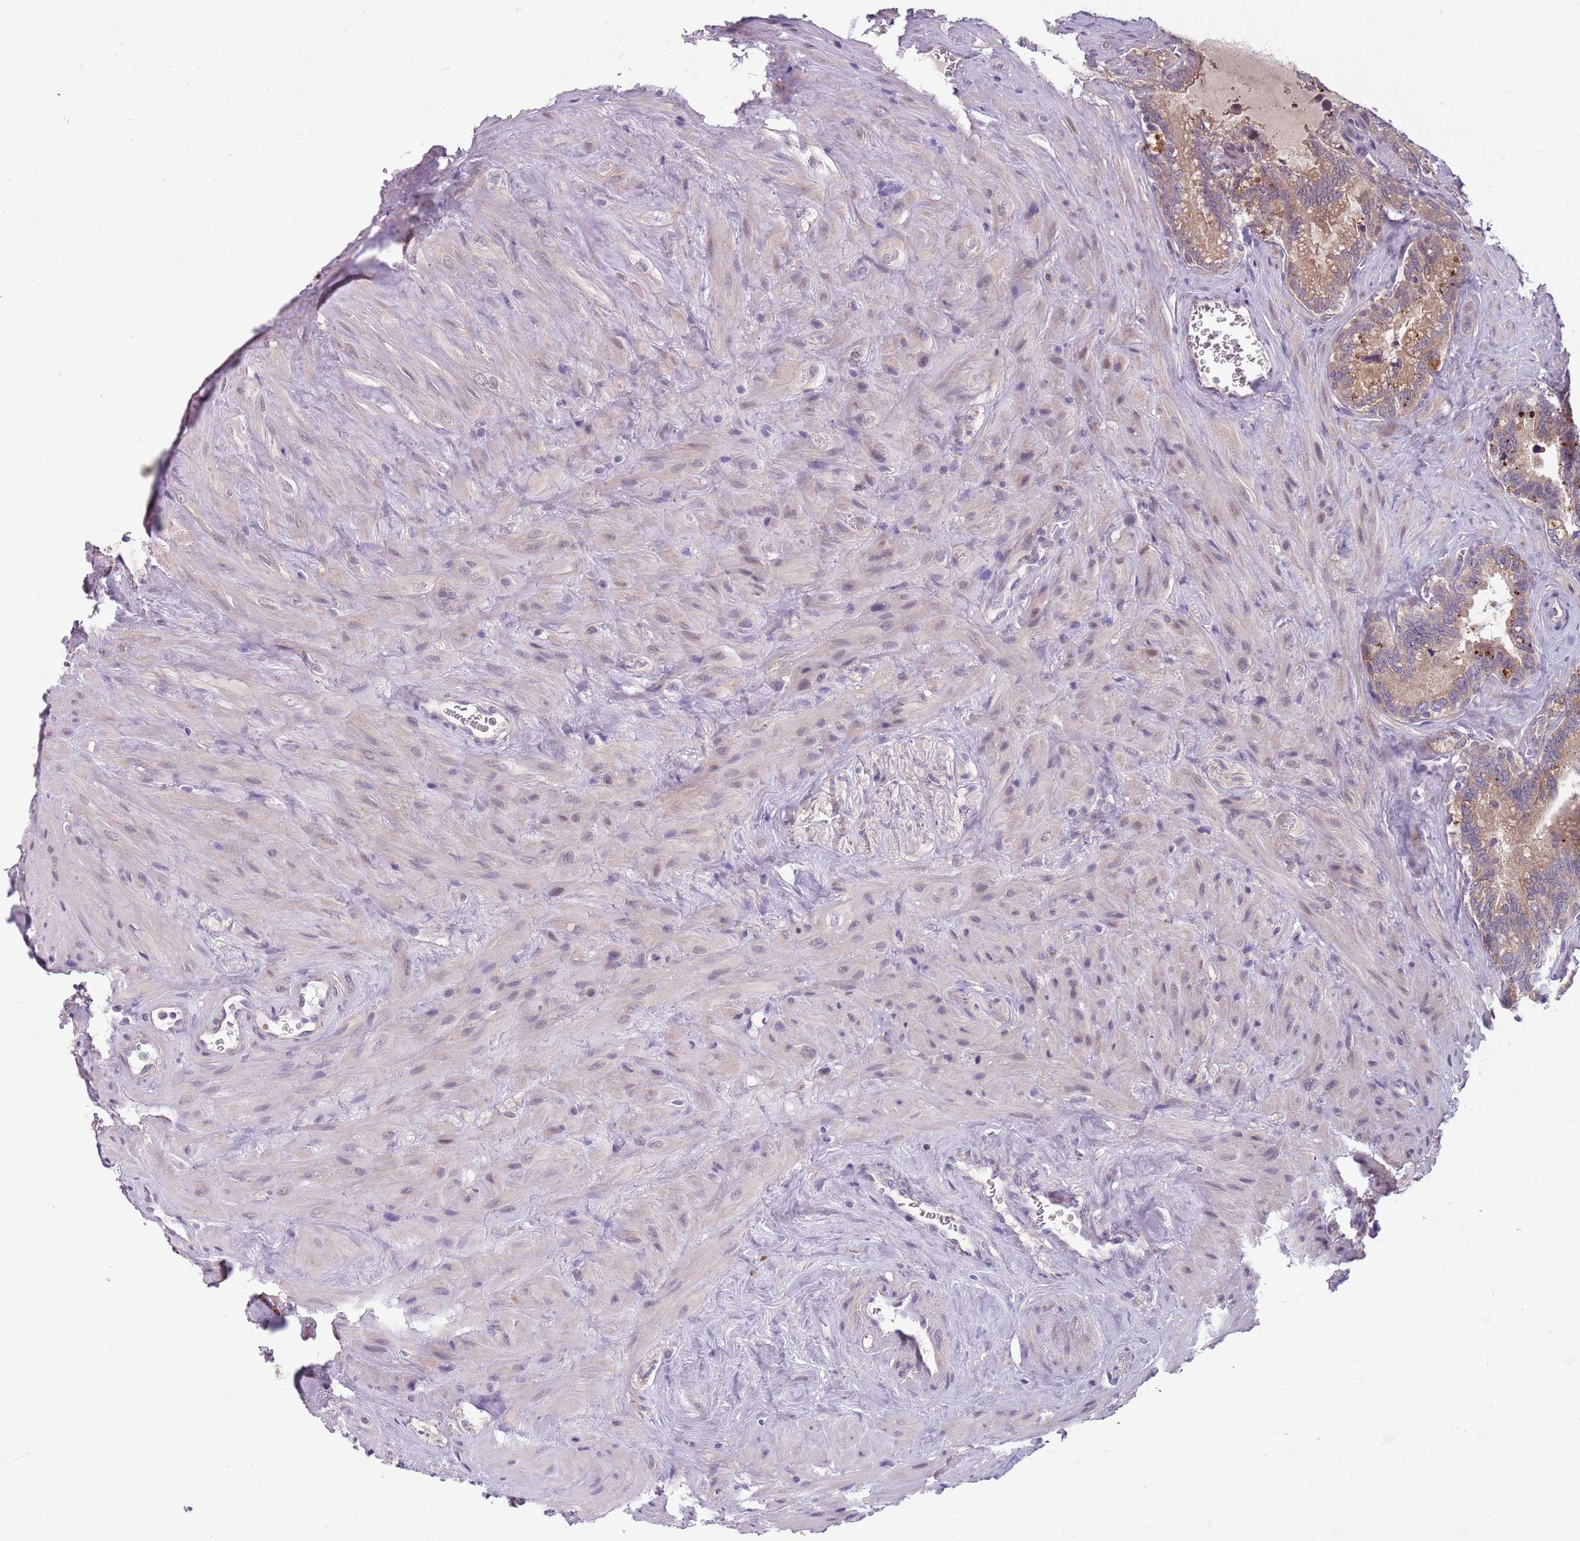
{"staining": {"intensity": "moderate", "quantity": "25%-75%", "location": "cytoplasmic/membranous"}, "tissue": "seminal vesicle", "cell_type": "Glandular cells", "image_type": "normal", "snomed": [{"axis": "morphology", "description": "Normal tissue, NOS"}, {"axis": "topography", "description": "Prostate"}, {"axis": "topography", "description": "Seminal veicle"}], "caption": "Immunohistochemistry (DAB) staining of benign human seminal vesicle displays moderate cytoplasmic/membranous protein expression in about 25%-75% of glandular cells. (IHC, brightfield microscopy, high magnification).", "gene": "ADCY7", "patient": {"sex": "male", "age": 58}}